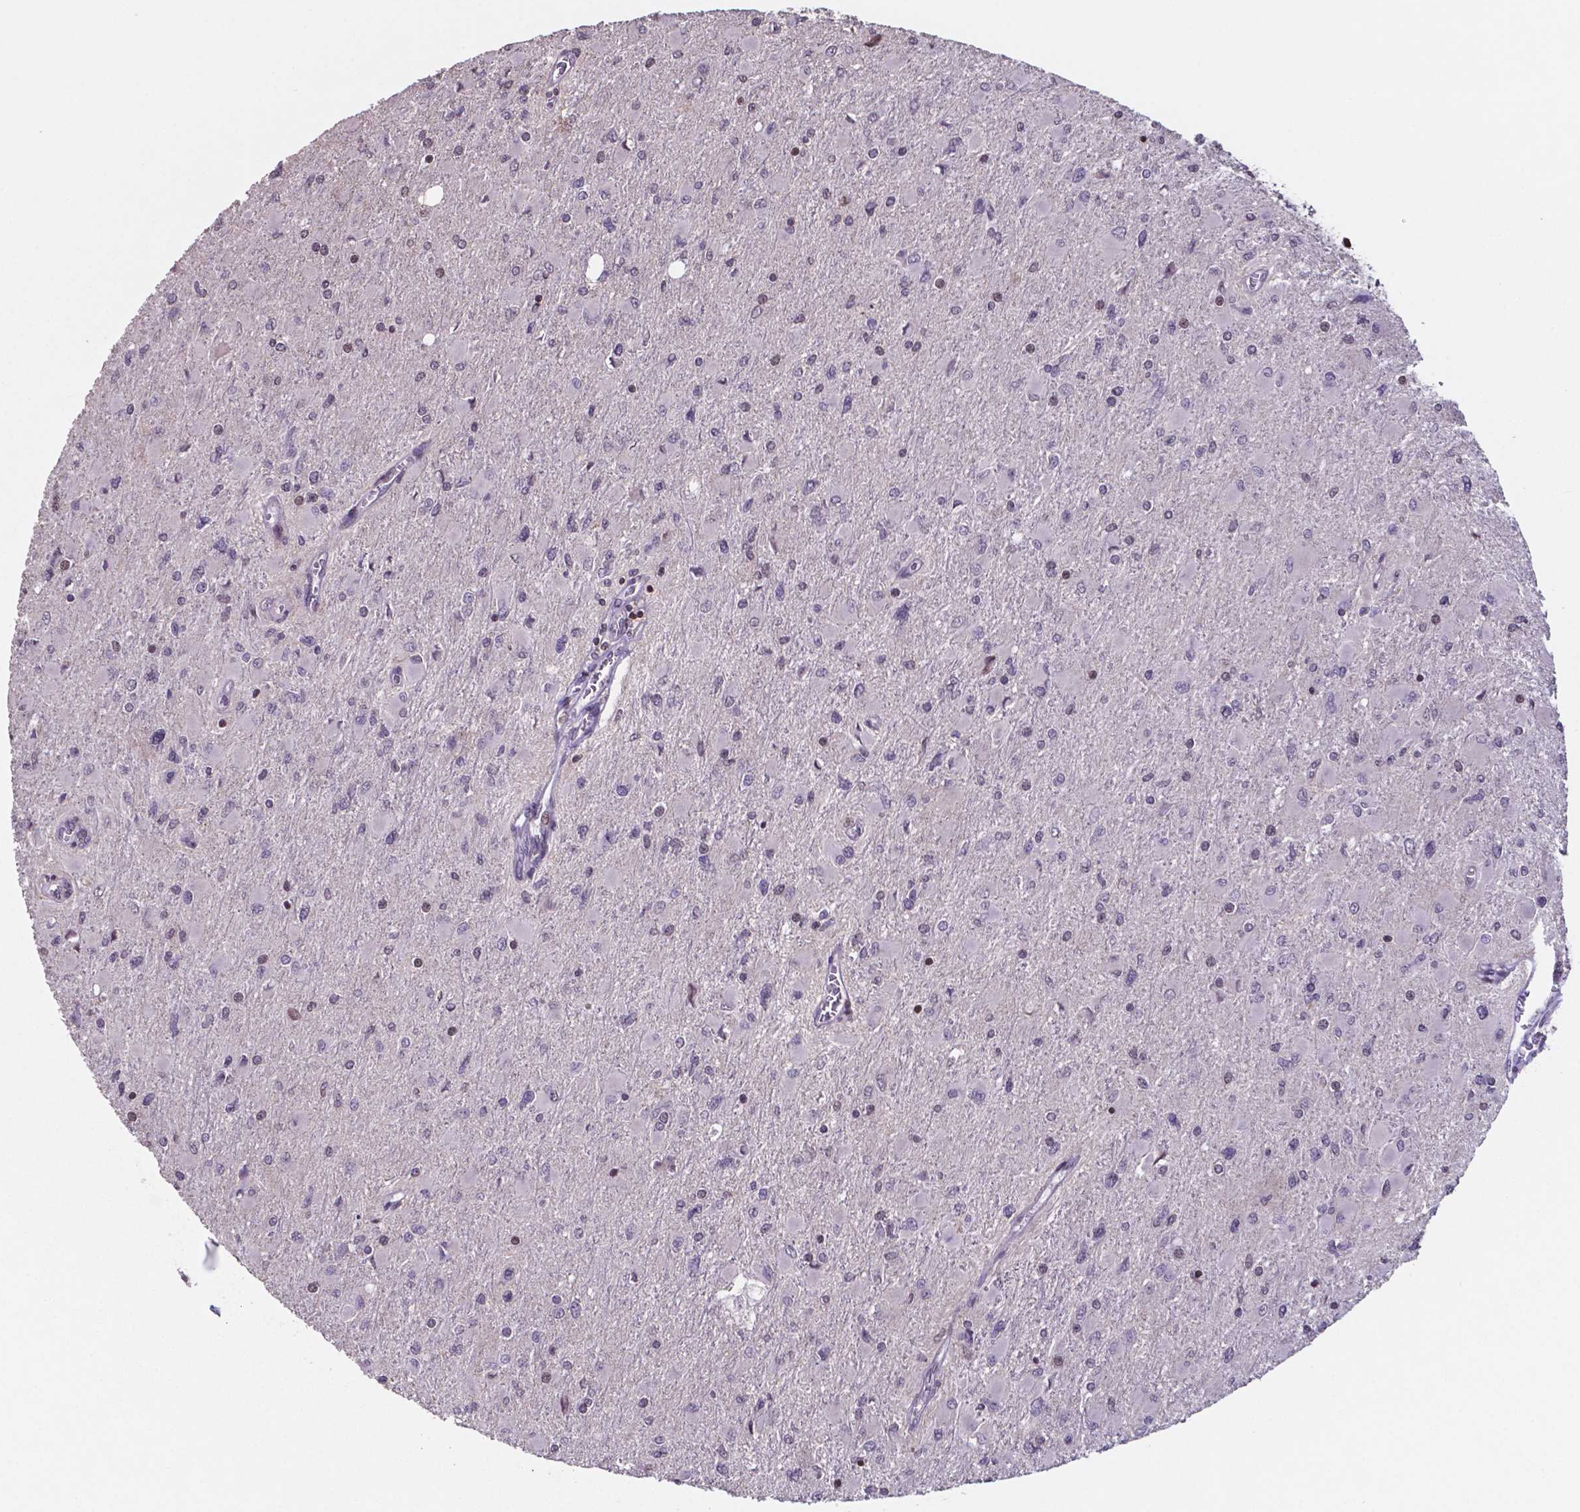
{"staining": {"intensity": "weak", "quantity": "<25%", "location": "nuclear"}, "tissue": "glioma", "cell_type": "Tumor cells", "image_type": "cancer", "snomed": [{"axis": "morphology", "description": "Glioma, malignant, High grade"}, {"axis": "topography", "description": "Cerebral cortex"}], "caption": "Image shows no significant protein staining in tumor cells of malignant glioma (high-grade).", "gene": "MLC1", "patient": {"sex": "female", "age": 36}}